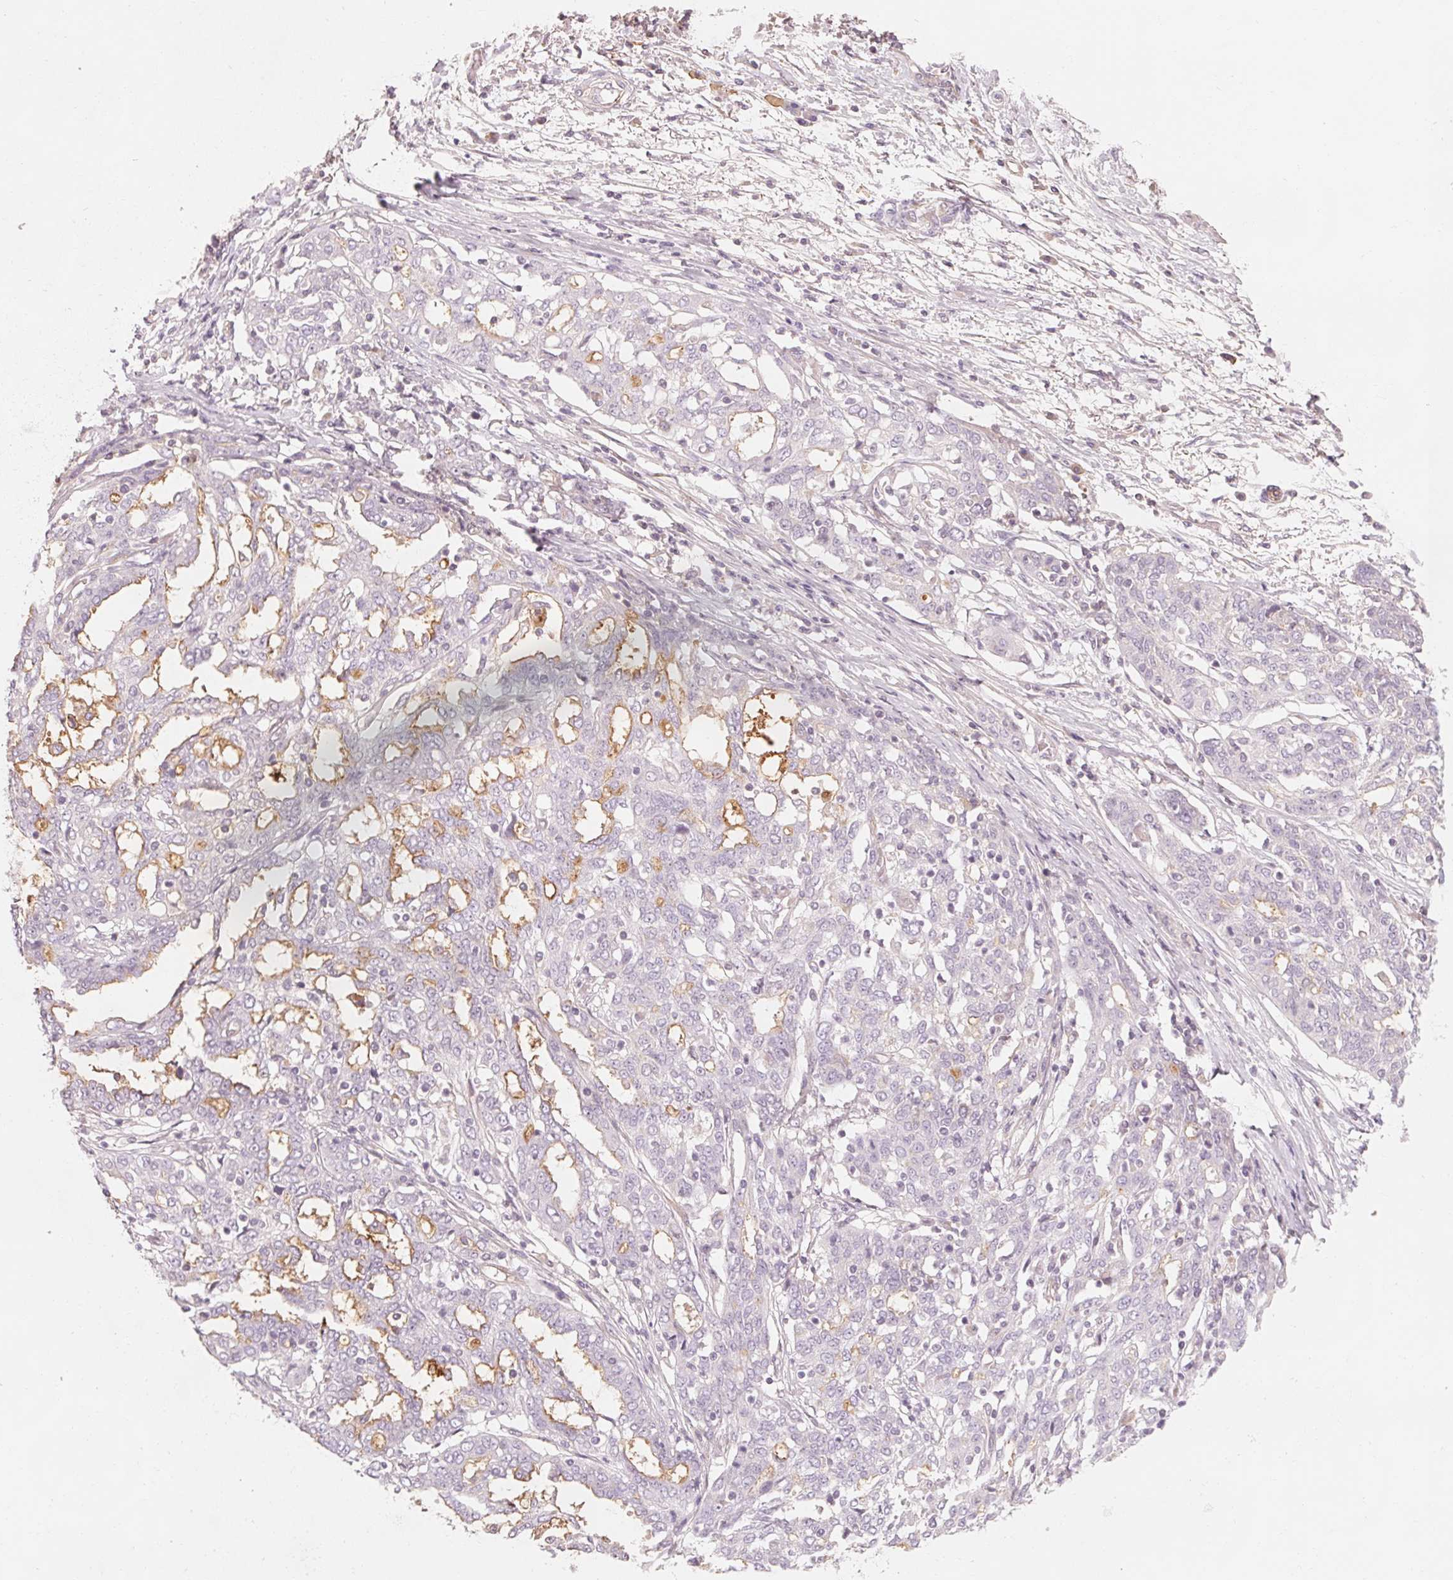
{"staining": {"intensity": "negative", "quantity": "none", "location": "none"}, "tissue": "ovarian cancer", "cell_type": "Tumor cells", "image_type": "cancer", "snomed": [{"axis": "morphology", "description": "Cystadenocarcinoma, serous, NOS"}, {"axis": "topography", "description": "Ovary"}], "caption": "An image of human serous cystadenocarcinoma (ovarian) is negative for staining in tumor cells.", "gene": "CFHR2", "patient": {"sex": "female", "age": 67}}